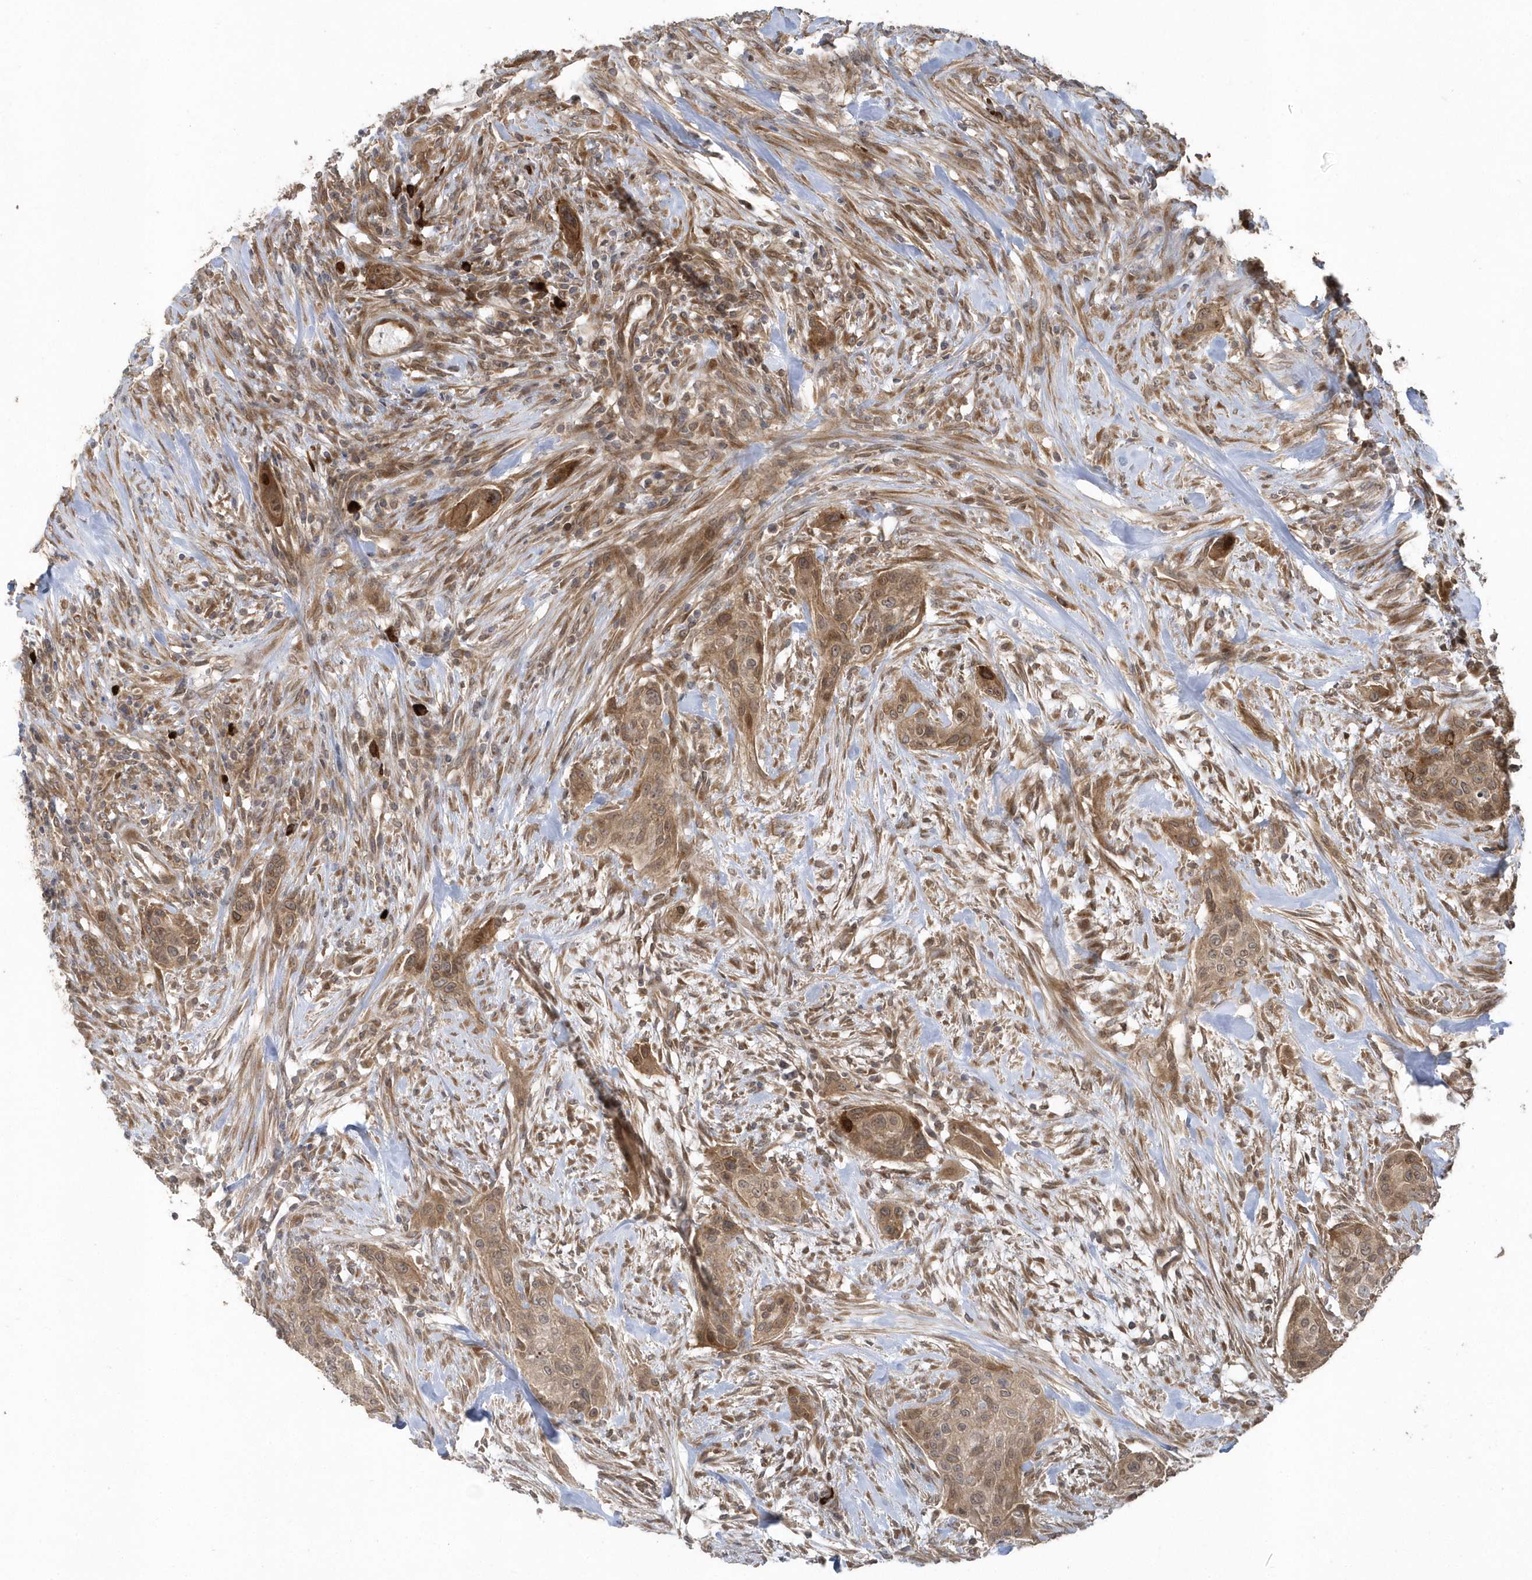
{"staining": {"intensity": "moderate", "quantity": ">75%", "location": "cytoplasmic/membranous"}, "tissue": "urothelial cancer", "cell_type": "Tumor cells", "image_type": "cancer", "snomed": [{"axis": "morphology", "description": "Urothelial carcinoma, High grade"}, {"axis": "topography", "description": "Urinary bladder"}], "caption": "A medium amount of moderate cytoplasmic/membranous expression is identified in about >75% of tumor cells in urothelial cancer tissue.", "gene": "HERPUD1", "patient": {"sex": "male", "age": 35}}